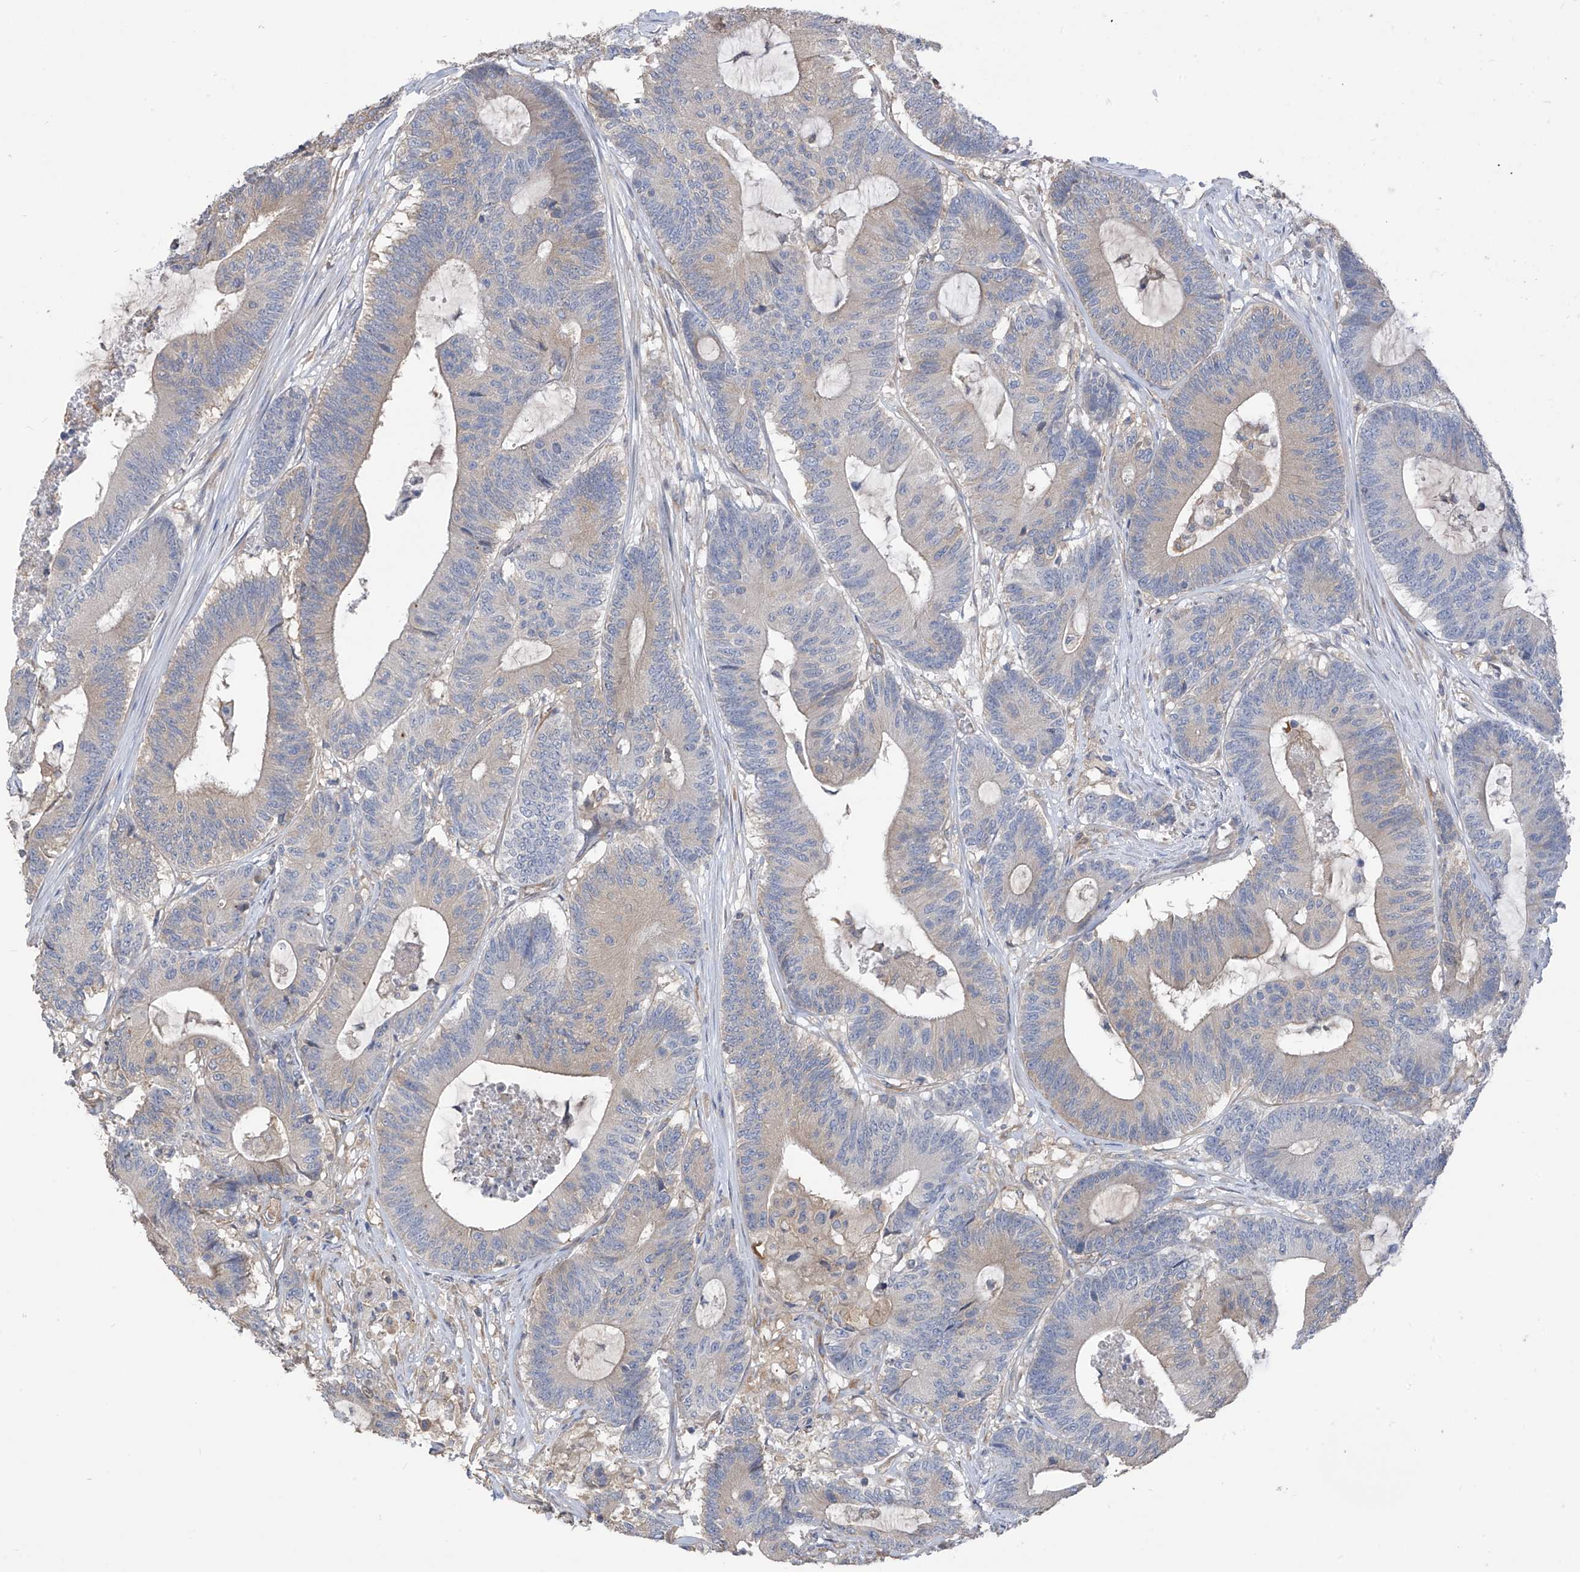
{"staining": {"intensity": "weak", "quantity": "<25%", "location": "cytoplasmic/membranous"}, "tissue": "colorectal cancer", "cell_type": "Tumor cells", "image_type": "cancer", "snomed": [{"axis": "morphology", "description": "Adenocarcinoma, NOS"}, {"axis": "topography", "description": "Colon"}], "caption": "This is an immunohistochemistry (IHC) histopathology image of human colorectal cancer (adenocarcinoma). There is no positivity in tumor cells.", "gene": "PHACTR4", "patient": {"sex": "female", "age": 84}}